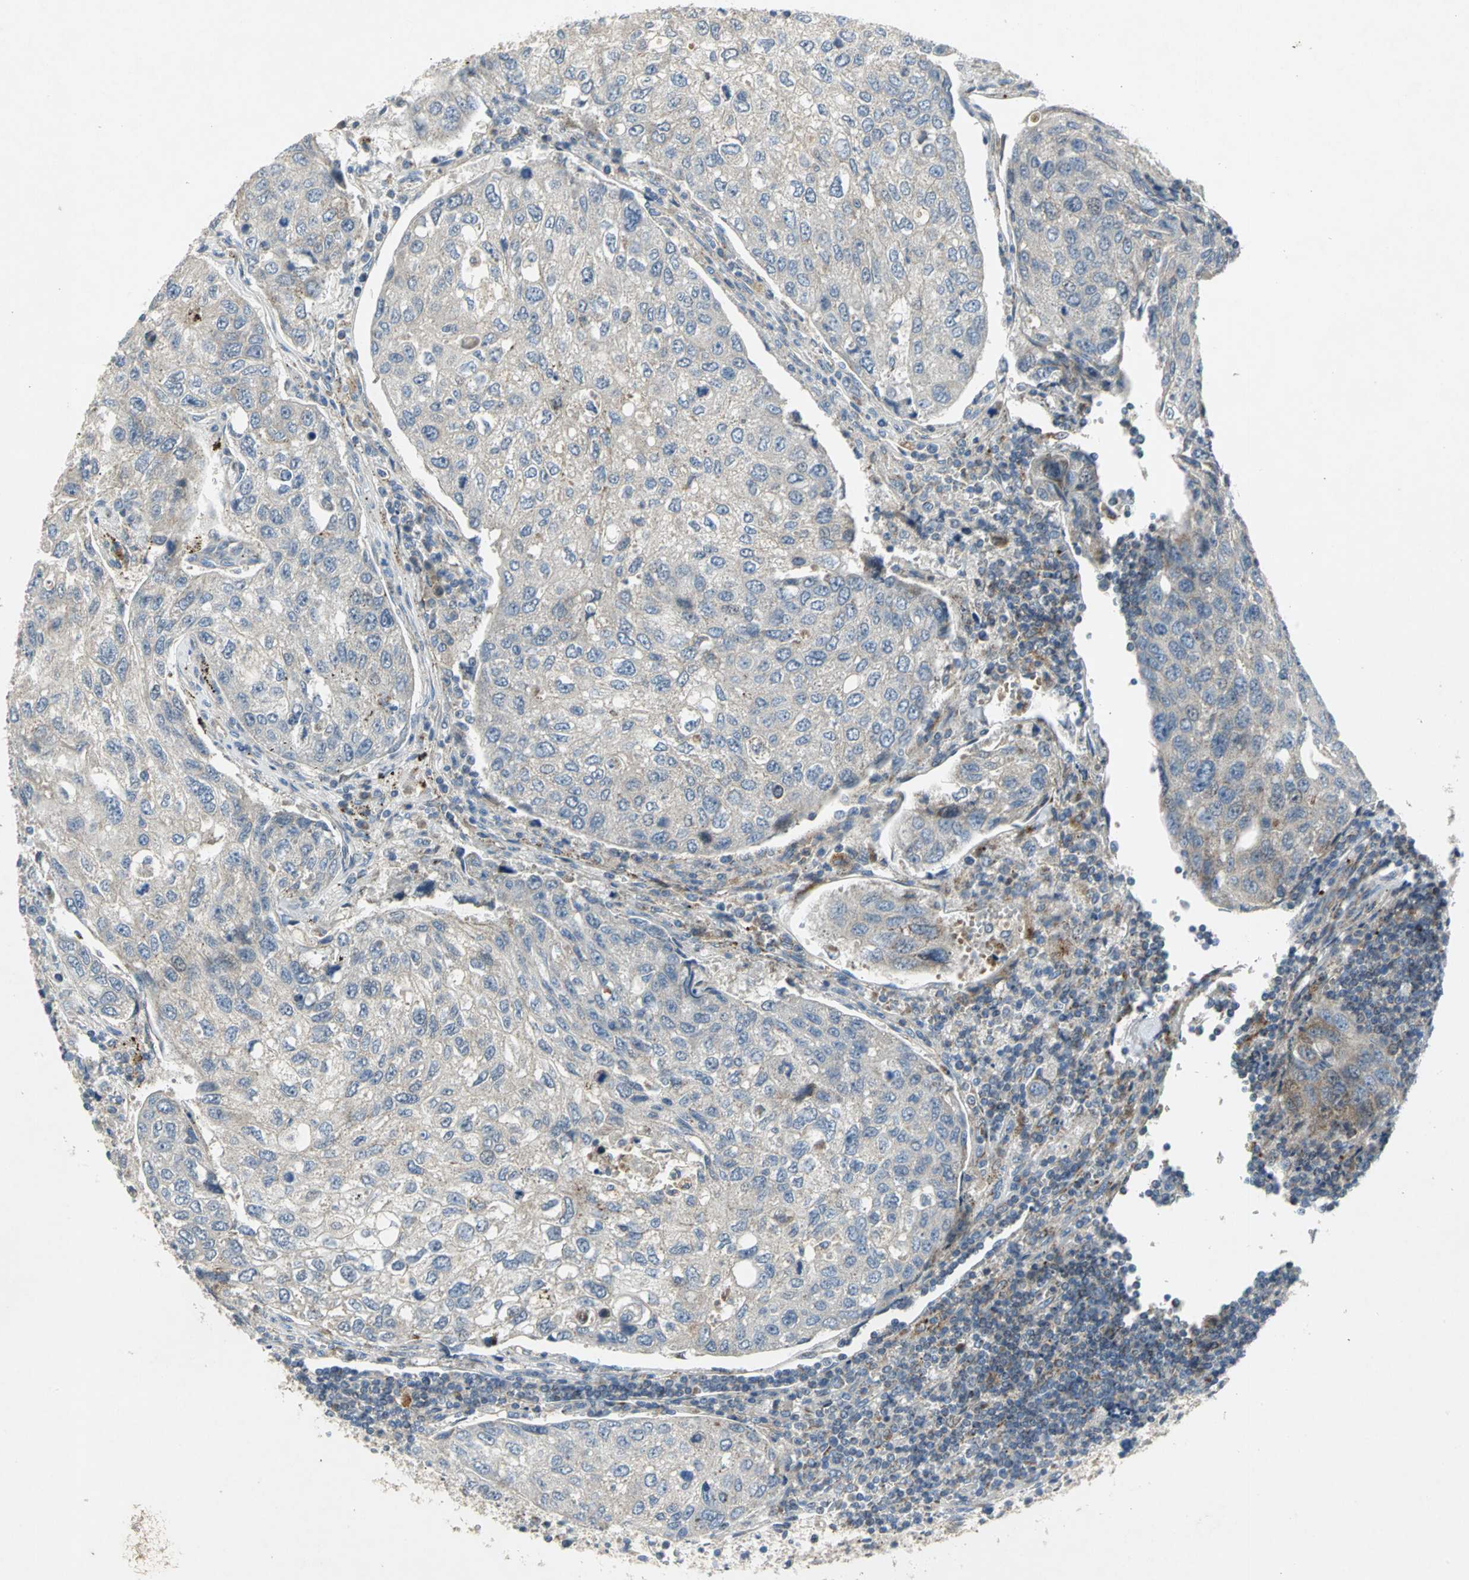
{"staining": {"intensity": "negative", "quantity": "none", "location": "none"}, "tissue": "urothelial cancer", "cell_type": "Tumor cells", "image_type": "cancer", "snomed": [{"axis": "morphology", "description": "Urothelial carcinoma, High grade"}, {"axis": "topography", "description": "Lymph node"}, {"axis": "topography", "description": "Urinary bladder"}], "caption": "This image is of urothelial carcinoma (high-grade) stained with immunohistochemistry (IHC) to label a protein in brown with the nuclei are counter-stained blue. There is no positivity in tumor cells. (Brightfield microscopy of DAB (3,3'-diaminobenzidine) immunohistochemistry (IHC) at high magnification).", "gene": "SPPL2B", "patient": {"sex": "male", "age": 51}}